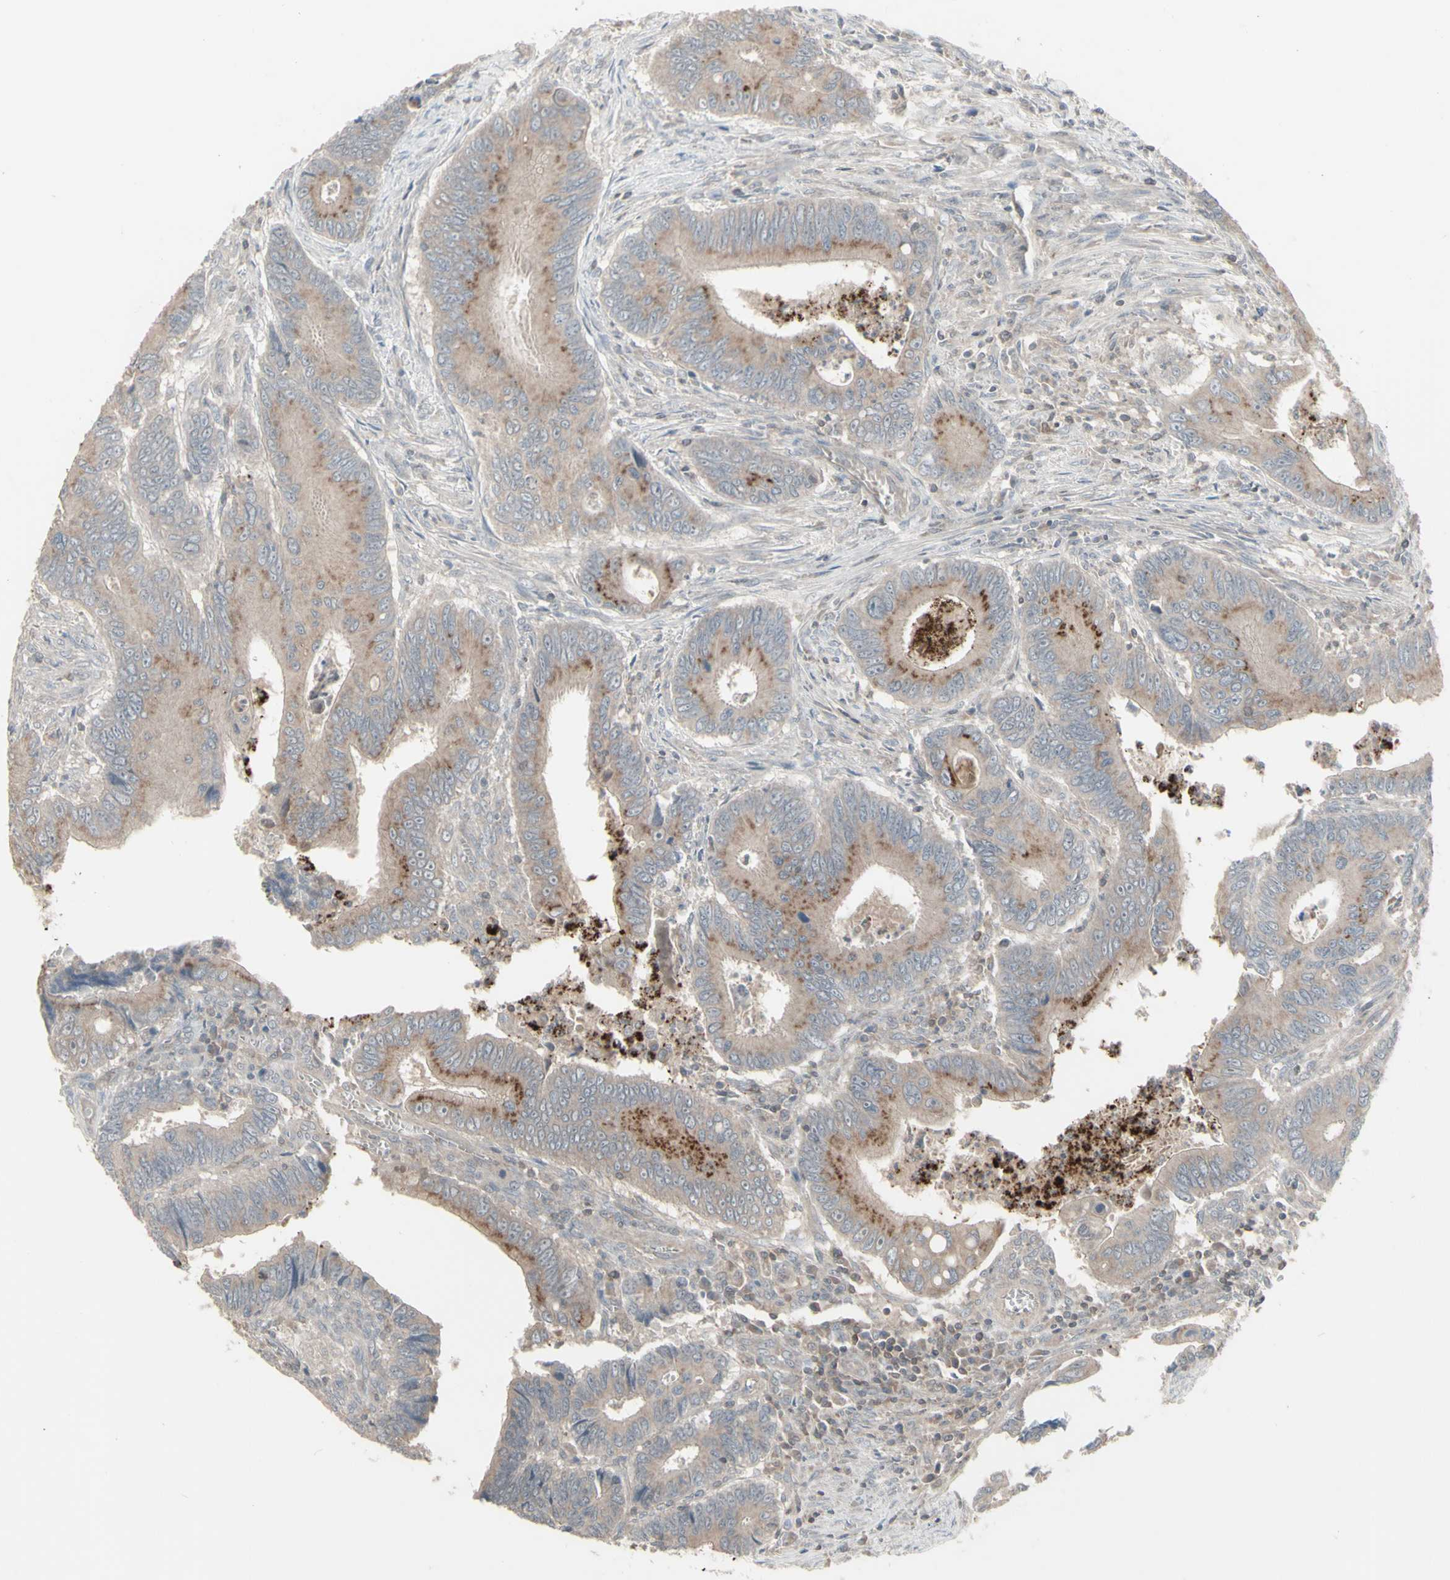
{"staining": {"intensity": "weak", "quantity": ">75%", "location": "cytoplasmic/membranous"}, "tissue": "colorectal cancer", "cell_type": "Tumor cells", "image_type": "cancer", "snomed": [{"axis": "morphology", "description": "Inflammation, NOS"}, {"axis": "morphology", "description": "Adenocarcinoma, NOS"}, {"axis": "topography", "description": "Colon"}], "caption": "About >75% of tumor cells in human colorectal cancer show weak cytoplasmic/membranous protein positivity as visualized by brown immunohistochemical staining.", "gene": "CSK", "patient": {"sex": "male", "age": 72}}